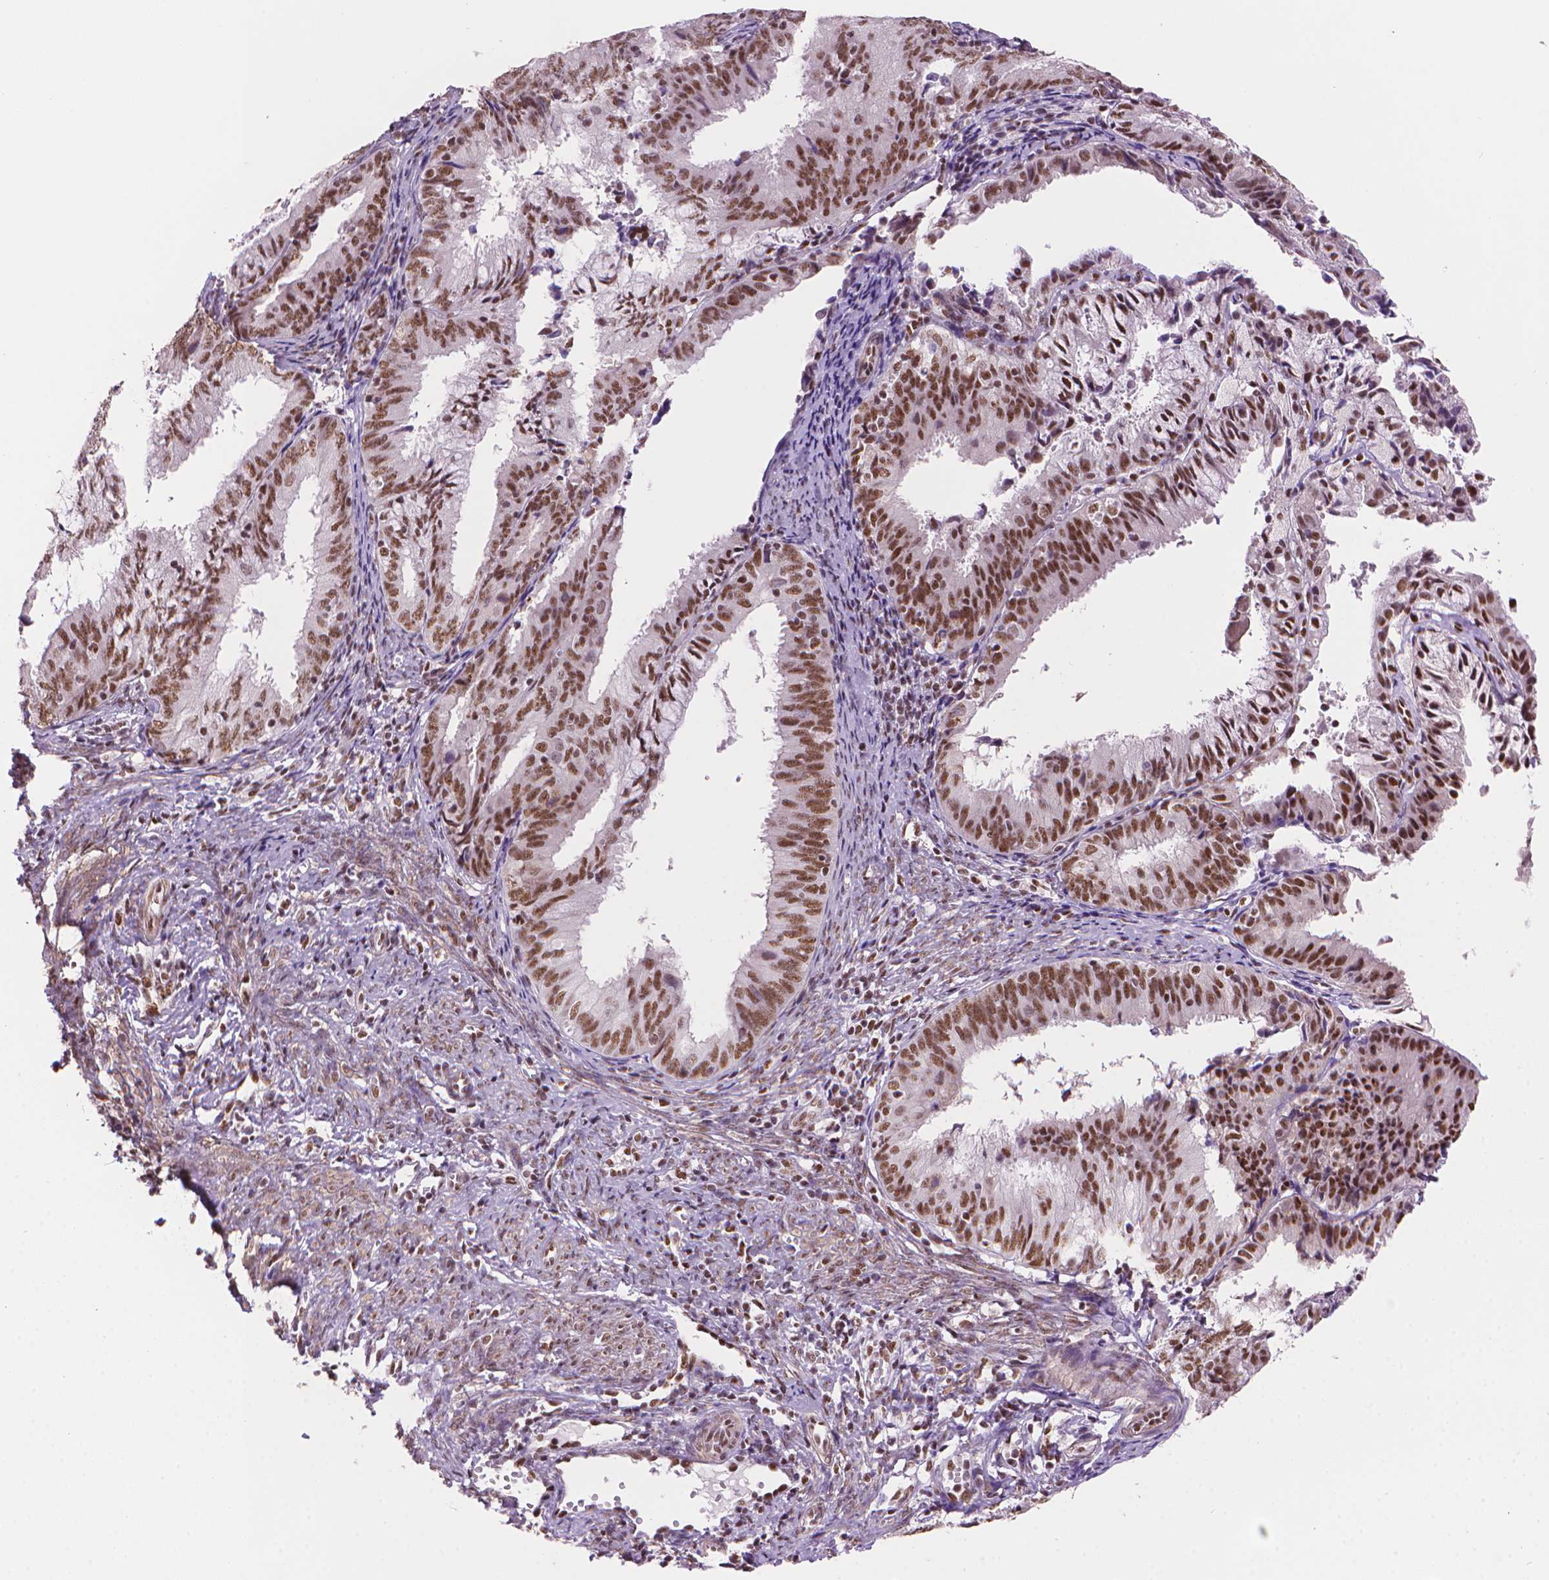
{"staining": {"intensity": "moderate", "quantity": ">75%", "location": "nuclear"}, "tissue": "endometrial cancer", "cell_type": "Tumor cells", "image_type": "cancer", "snomed": [{"axis": "morphology", "description": "Adenocarcinoma, NOS"}, {"axis": "topography", "description": "Endometrium"}], "caption": "A photomicrograph showing moderate nuclear staining in approximately >75% of tumor cells in endometrial cancer (adenocarcinoma), as visualized by brown immunohistochemical staining.", "gene": "UBN1", "patient": {"sex": "female", "age": 57}}